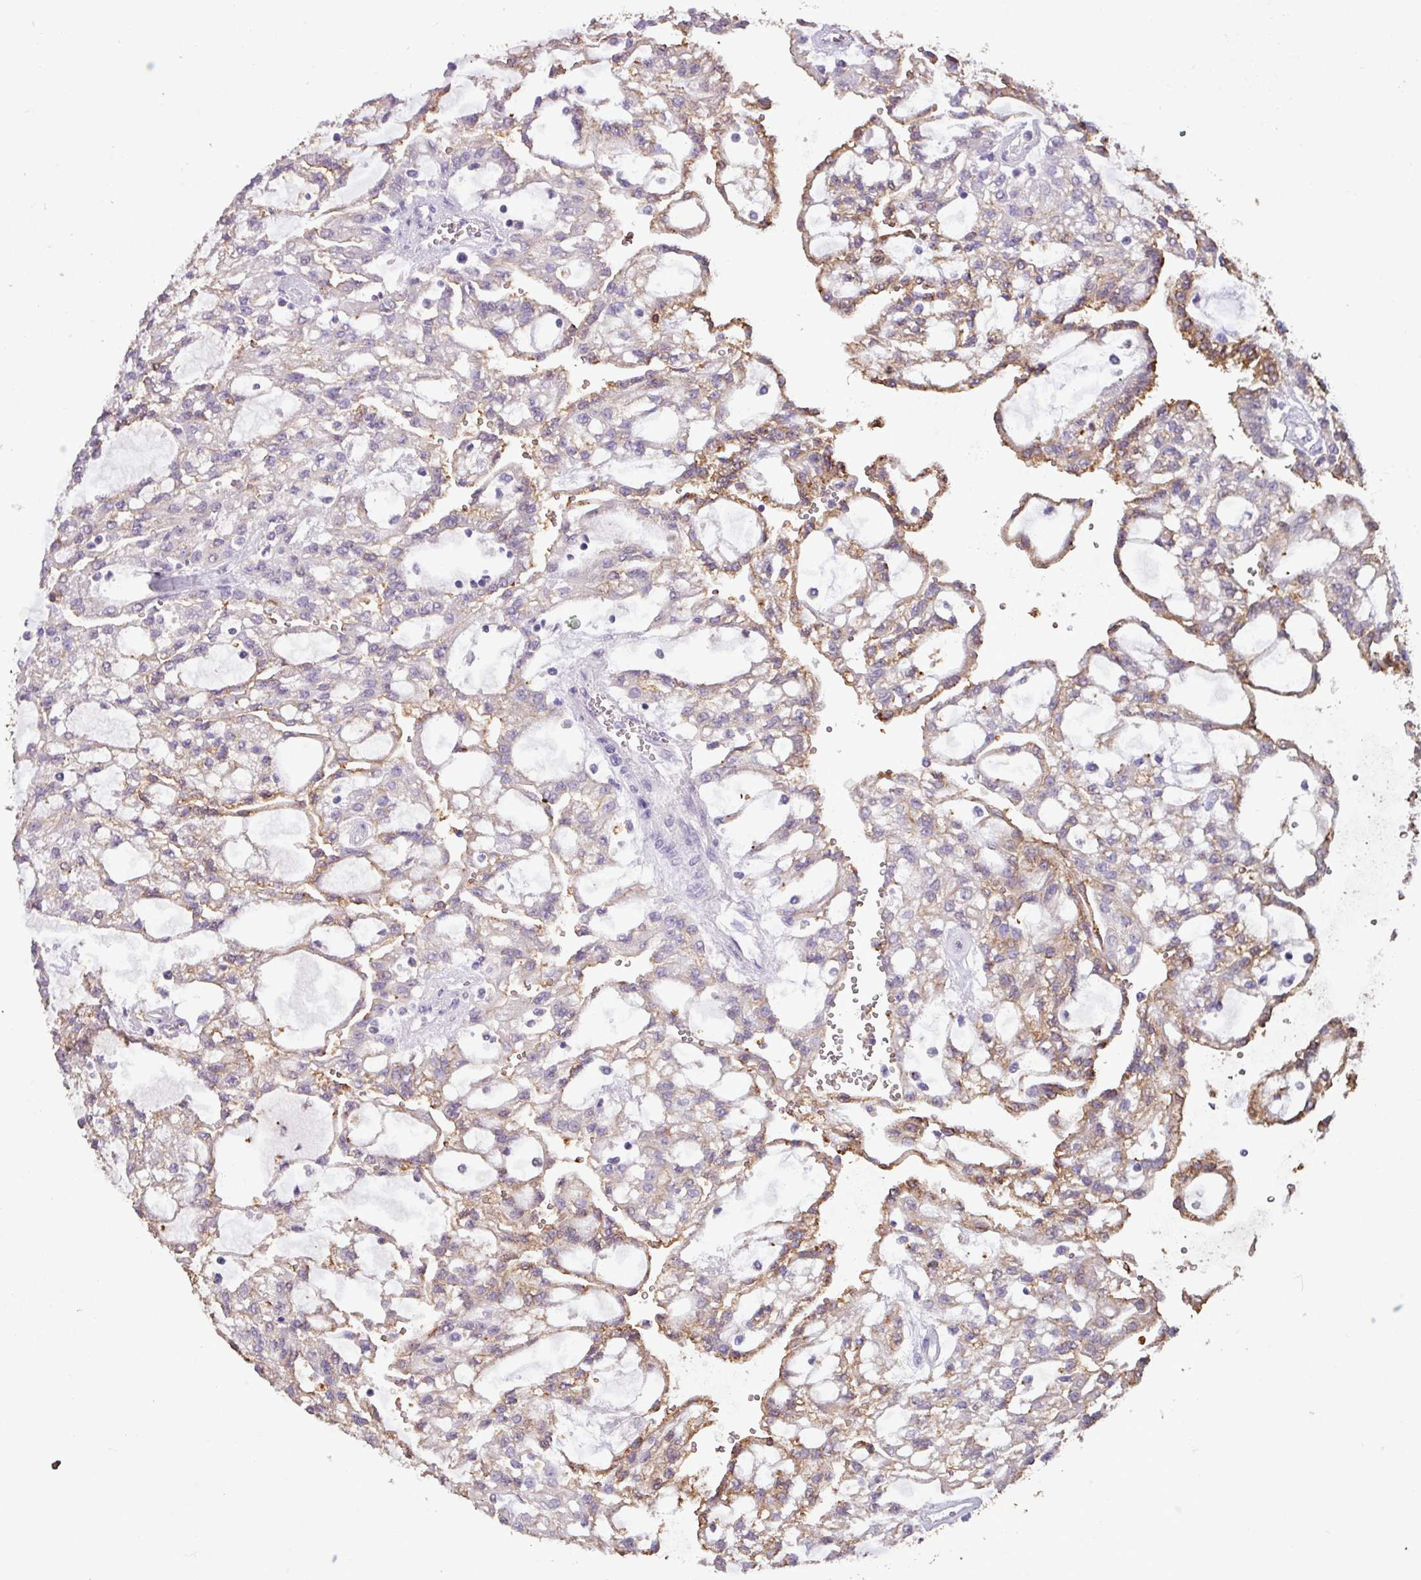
{"staining": {"intensity": "moderate", "quantity": "25%-75%", "location": "cytoplasmic/membranous"}, "tissue": "renal cancer", "cell_type": "Tumor cells", "image_type": "cancer", "snomed": [{"axis": "morphology", "description": "Adenocarcinoma, NOS"}, {"axis": "topography", "description": "Kidney"}], "caption": "Protein staining demonstrates moderate cytoplasmic/membranous positivity in approximately 25%-75% of tumor cells in renal cancer.", "gene": "PNLDC1", "patient": {"sex": "male", "age": 63}}